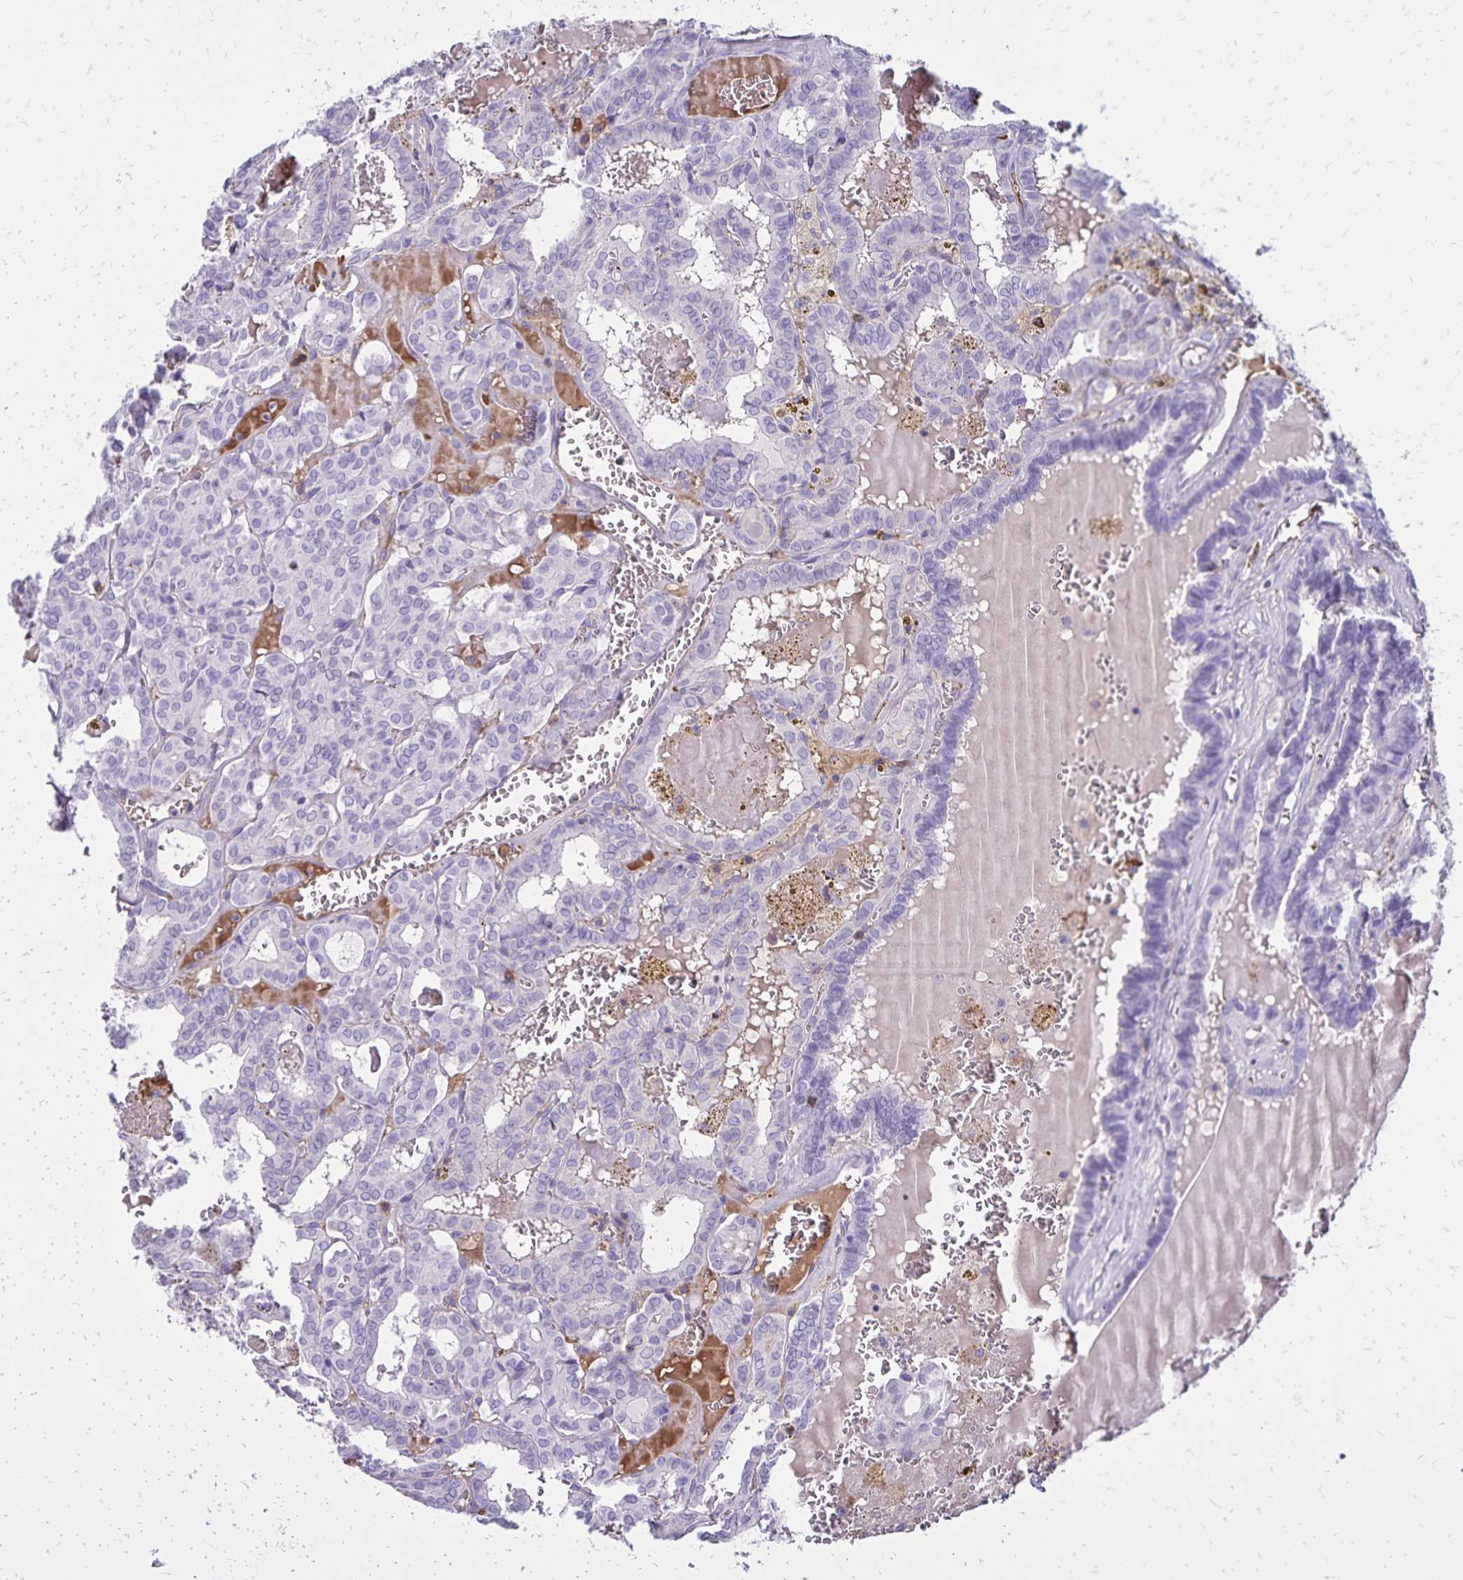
{"staining": {"intensity": "negative", "quantity": "none", "location": "none"}, "tissue": "thyroid cancer", "cell_type": "Tumor cells", "image_type": "cancer", "snomed": [{"axis": "morphology", "description": "Papillary adenocarcinoma, NOS"}, {"axis": "topography", "description": "Thyroid gland"}], "caption": "This is a histopathology image of immunohistochemistry staining of thyroid papillary adenocarcinoma, which shows no expression in tumor cells.", "gene": "CD27", "patient": {"sex": "female", "age": 39}}